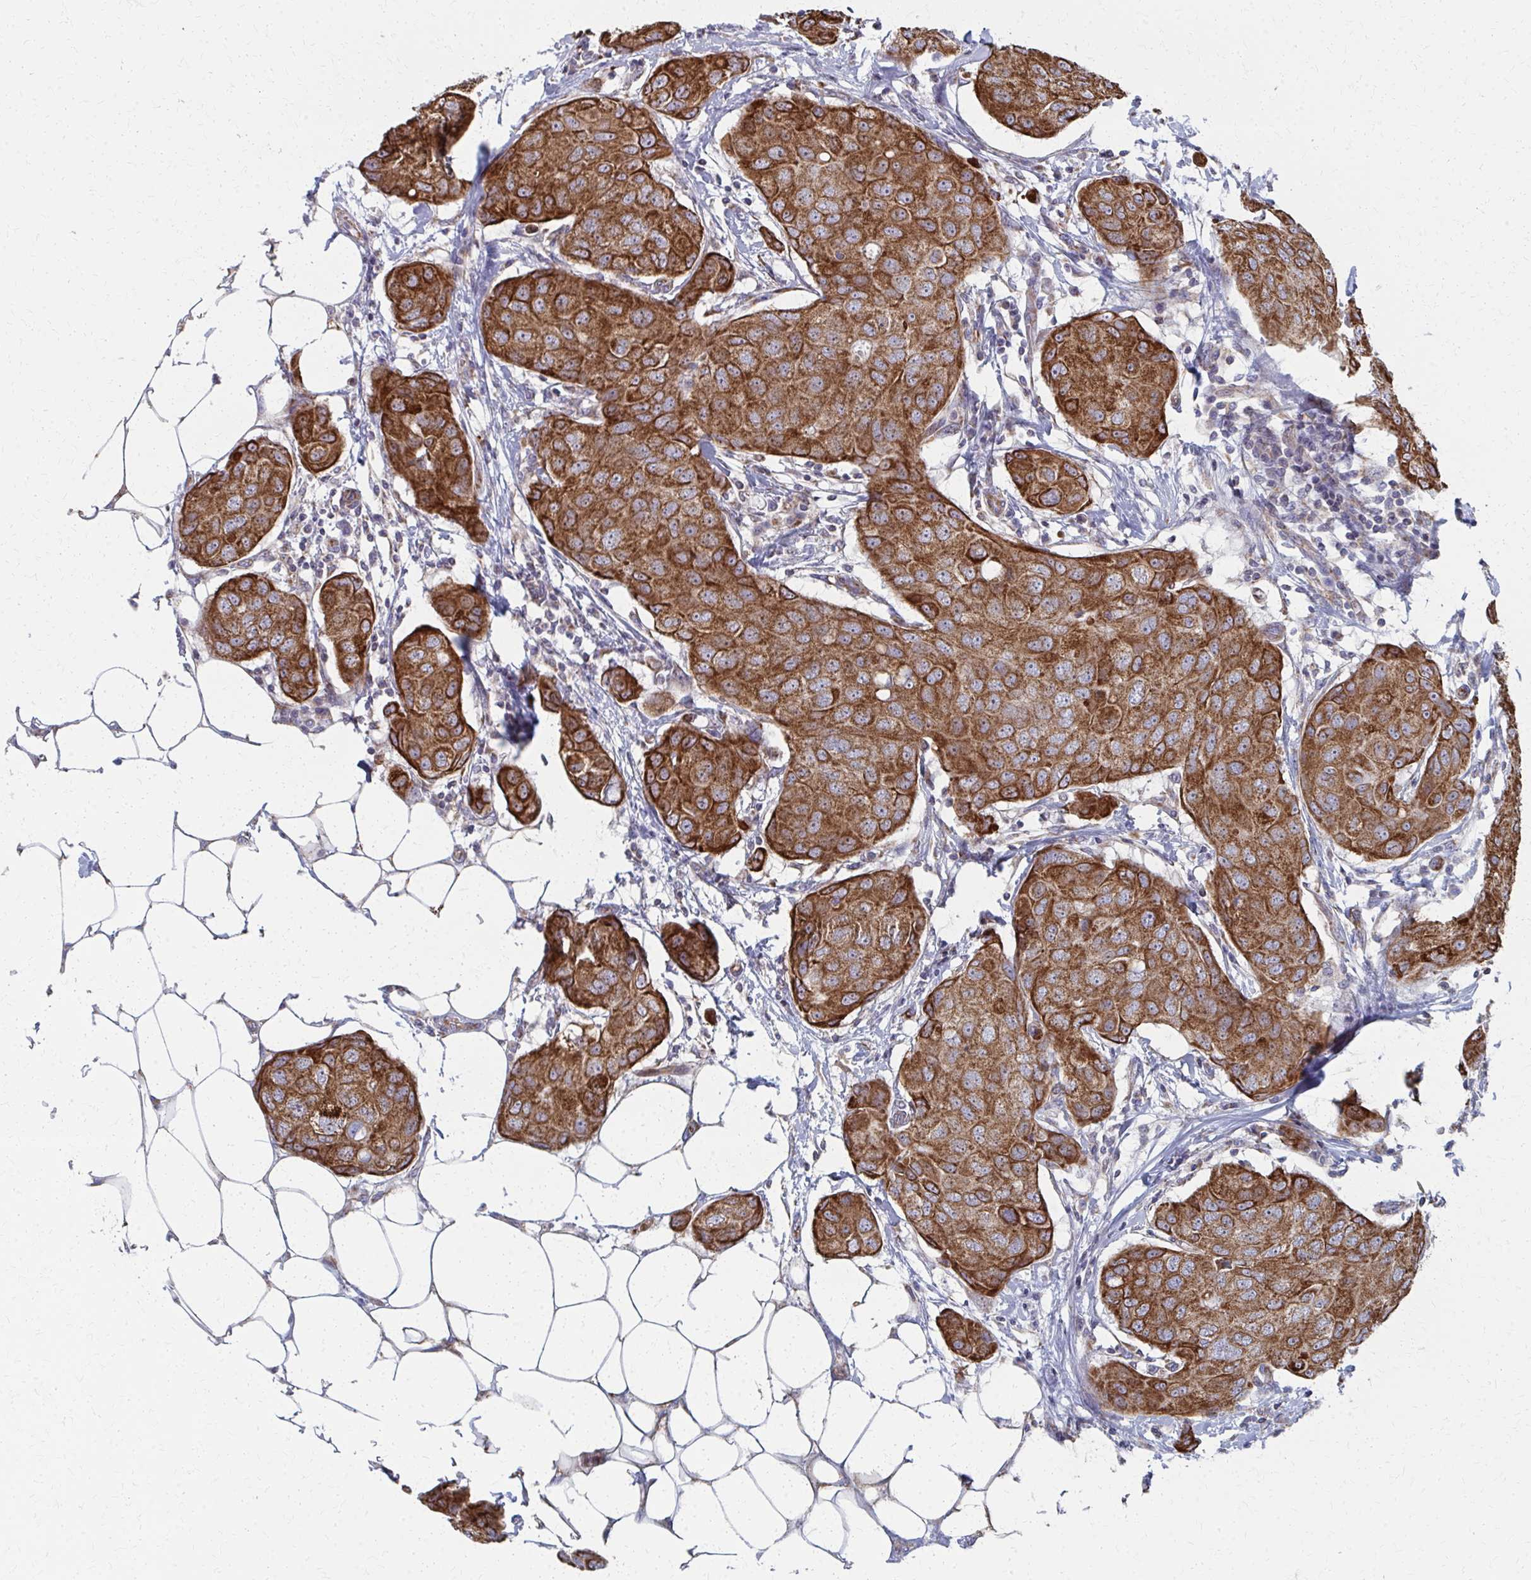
{"staining": {"intensity": "strong", "quantity": ">75%", "location": "cytoplasmic/membranous"}, "tissue": "breast cancer", "cell_type": "Tumor cells", "image_type": "cancer", "snomed": [{"axis": "morphology", "description": "Duct carcinoma"}, {"axis": "topography", "description": "Breast"}, {"axis": "topography", "description": "Lymph node"}], "caption": "This image displays immunohistochemistry staining of human breast cancer, with high strong cytoplasmic/membranous staining in about >75% of tumor cells.", "gene": "FAHD1", "patient": {"sex": "female", "age": 80}}